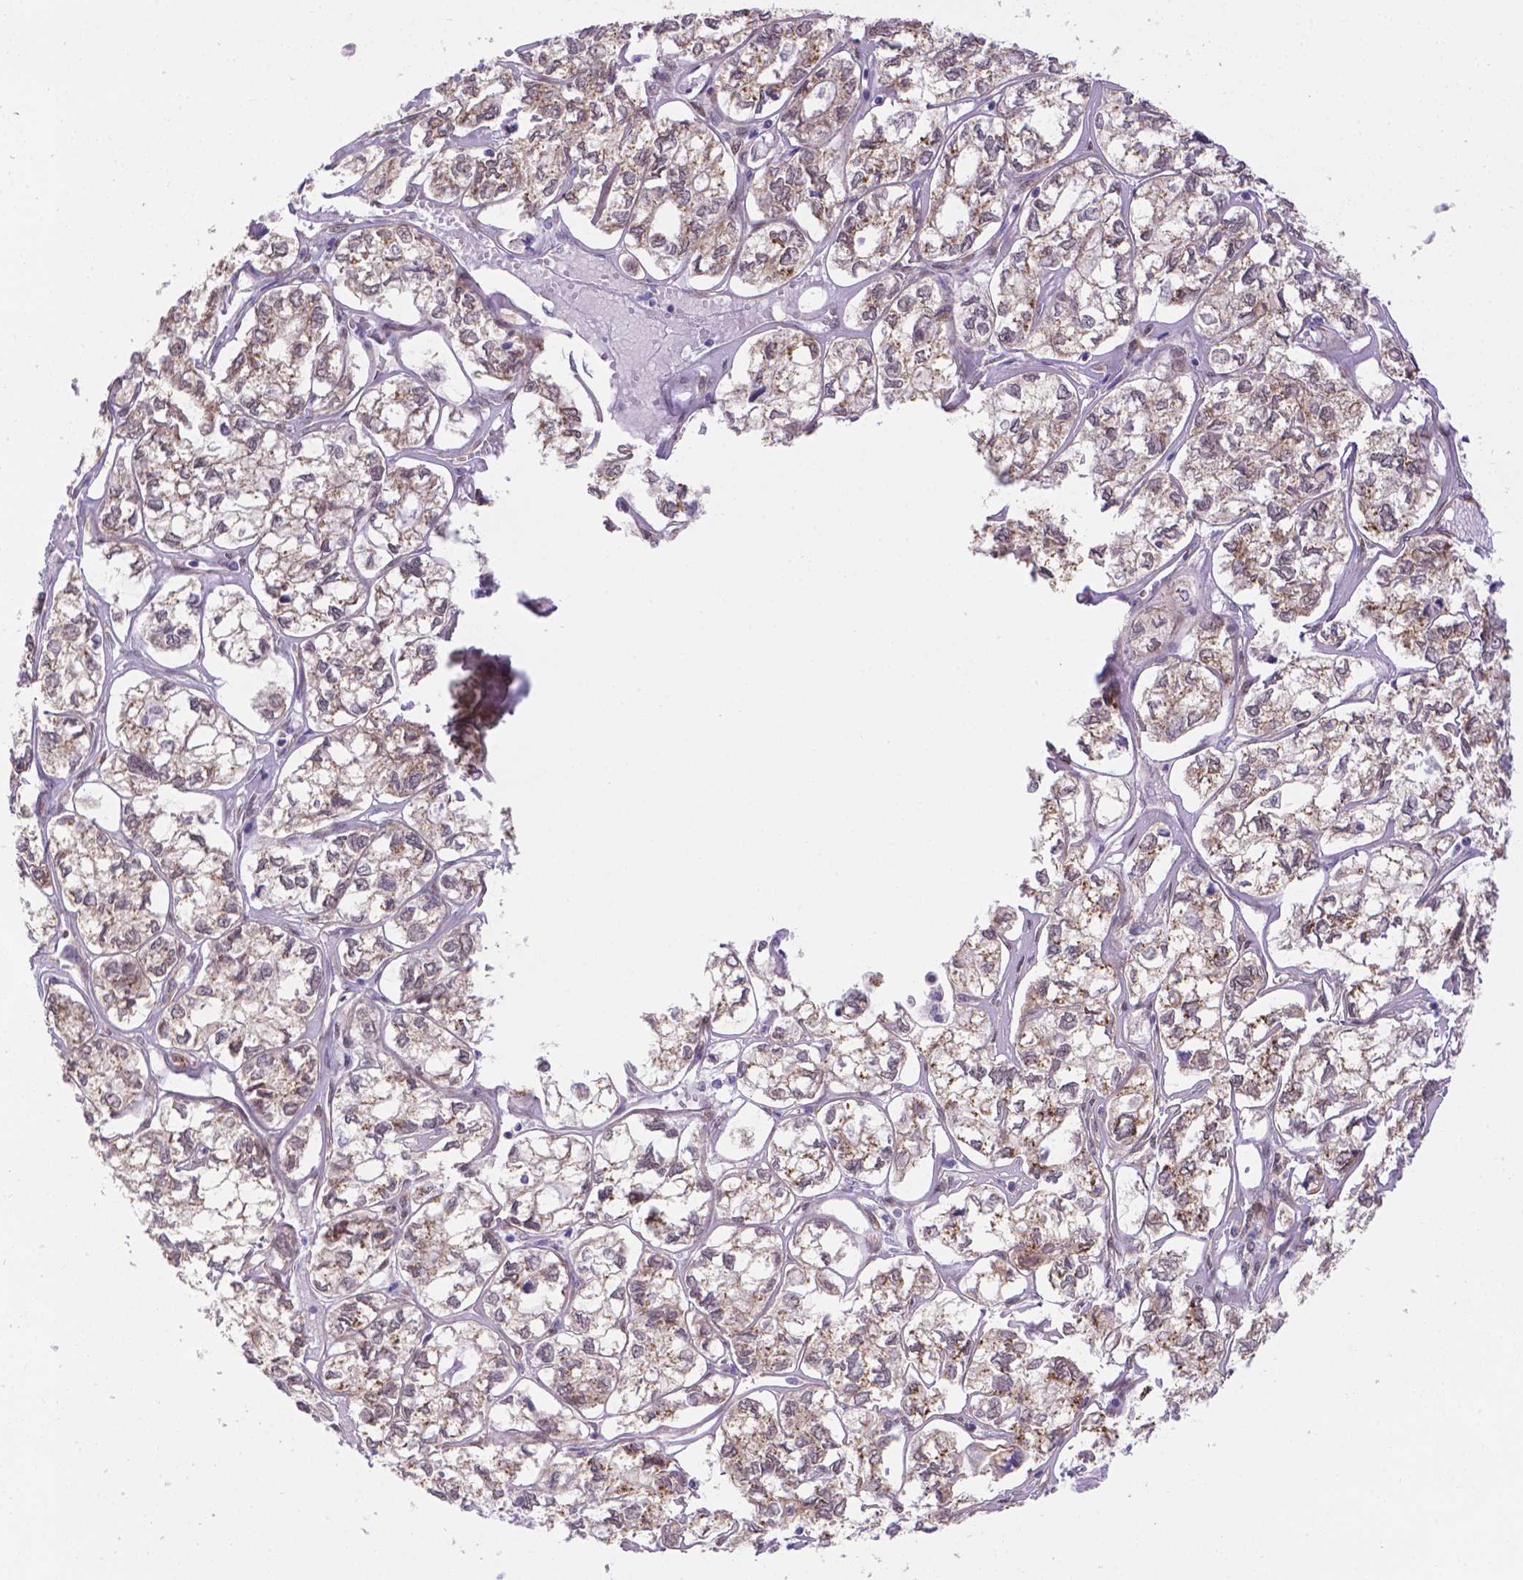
{"staining": {"intensity": "moderate", "quantity": ">75%", "location": "cytoplasmic/membranous"}, "tissue": "ovarian cancer", "cell_type": "Tumor cells", "image_type": "cancer", "snomed": [{"axis": "morphology", "description": "Carcinoma, endometroid"}, {"axis": "topography", "description": "Ovary"}], "caption": "A photomicrograph showing moderate cytoplasmic/membranous staining in approximately >75% of tumor cells in endometroid carcinoma (ovarian), as visualized by brown immunohistochemical staining.", "gene": "YAP1", "patient": {"sex": "female", "age": 64}}